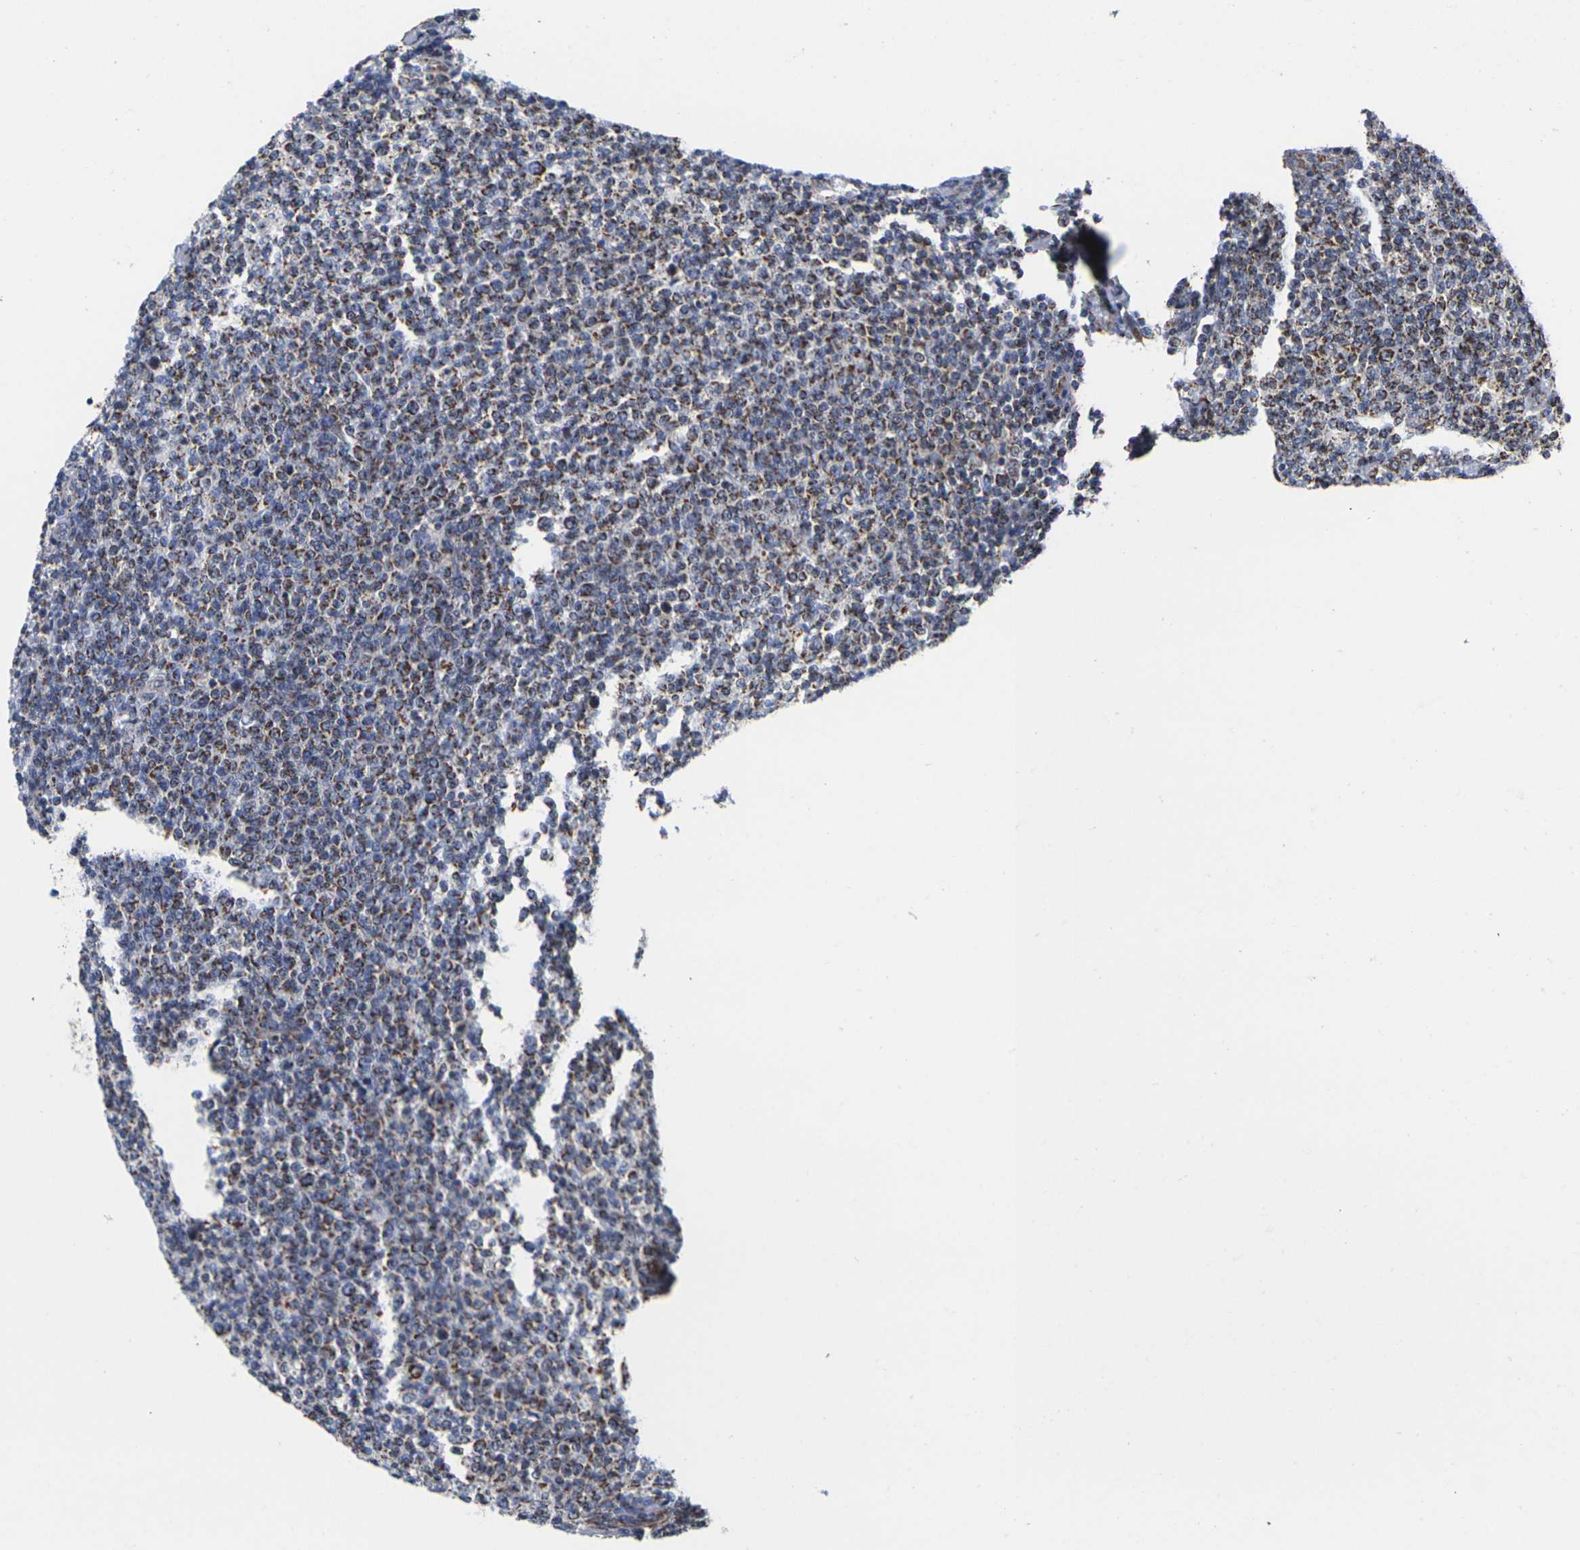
{"staining": {"intensity": "strong", "quantity": ">75%", "location": "cytoplasmic/membranous"}, "tissue": "lymphoma", "cell_type": "Tumor cells", "image_type": "cancer", "snomed": [{"axis": "morphology", "description": "Malignant lymphoma, non-Hodgkin's type, Low grade"}, {"axis": "topography", "description": "Lymph node"}], "caption": "Protein expression by IHC exhibits strong cytoplasmic/membranous staining in about >75% of tumor cells in low-grade malignant lymphoma, non-Hodgkin's type.", "gene": "P2RY11", "patient": {"sex": "male", "age": 66}}